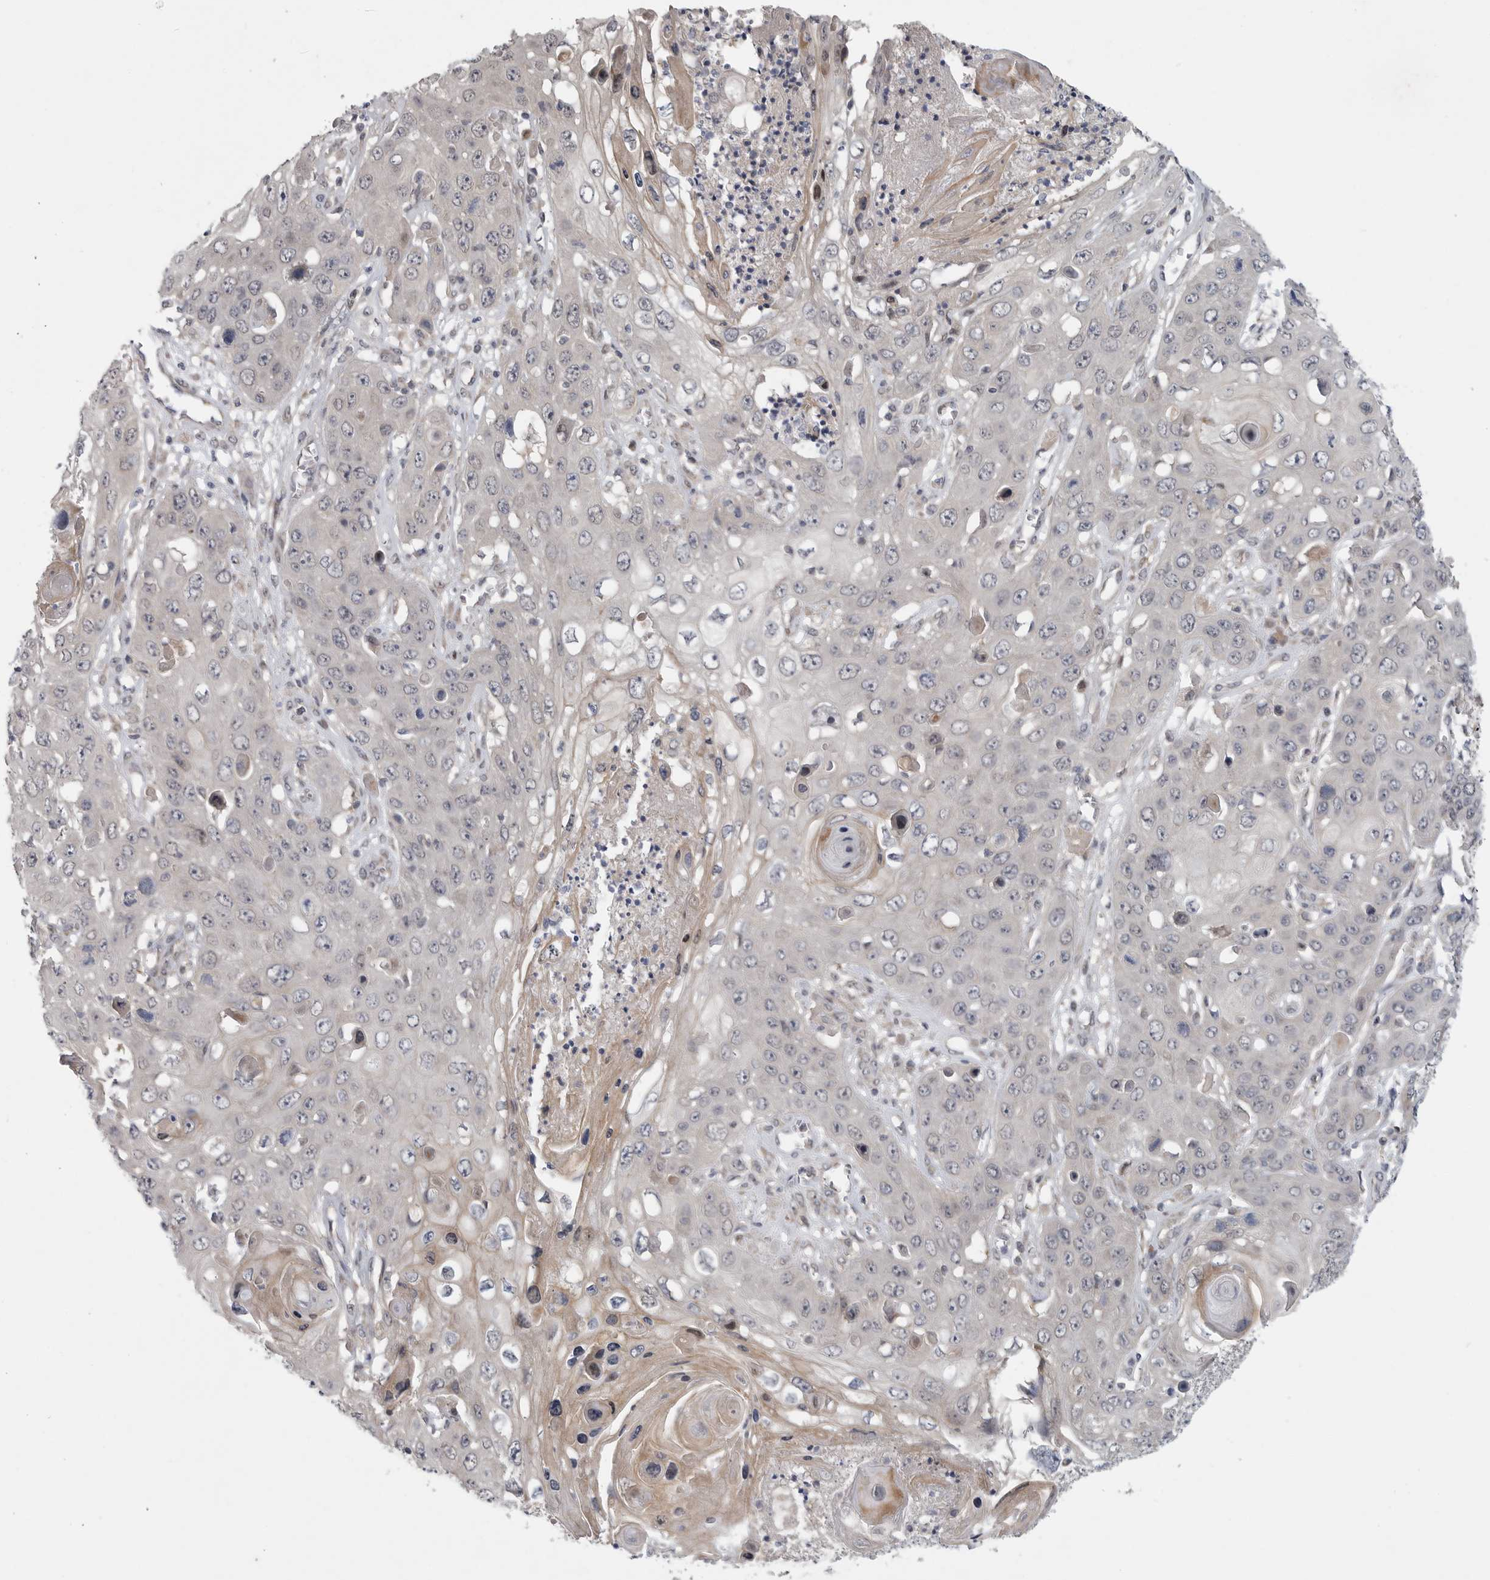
{"staining": {"intensity": "negative", "quantity": "none", "location": "none"}, "tissue": "skin cancer", "cell_type": "Tumor cells", "image_type": "cancer", "snomed": [{"axis": "morphology", "description": "Squamous cell carcinoma, NOS"}, {"axis": "topography", "description": "Skin"}], "caption": "This is an immunohistochemistry image of human squamous cell carcinoma (skin). There is no expression in tumor cells.", "gene": "FBXO43", "patient": {"sex": "male", "age": 55}}